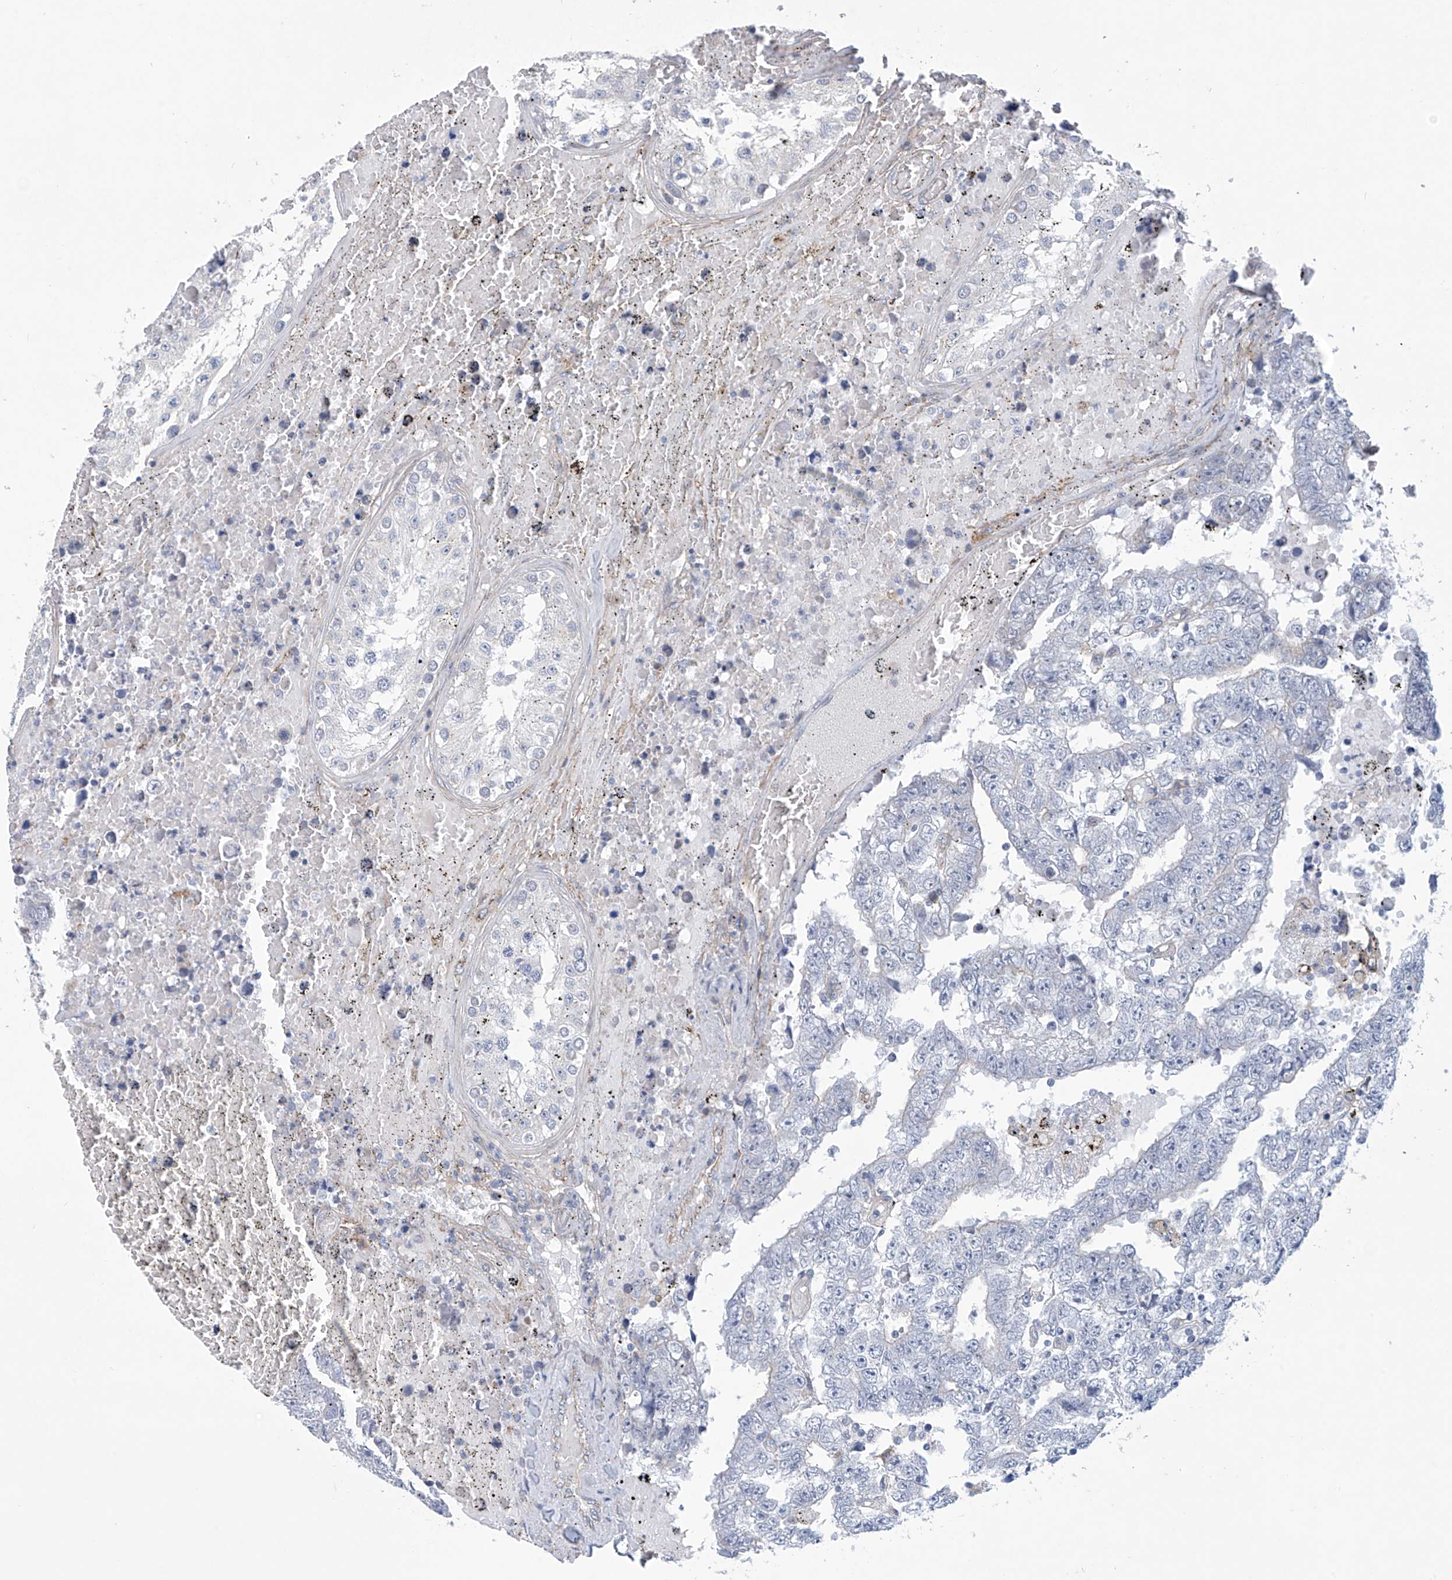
{"staining": {"intensity": "negative", "quantity": "none", "location": "none"}, "tissue": "testis cancer", "cell_type": "Tumor cells", "image_type": "cancer", "snomed": [{"axis": "morphology", "description": "Carcinoma, Embryonal, NOS"}, {"axis": "topography", "description": "Testis"}], "caption": "Protein analysis of embryonal carcinoma (testis) exhibits no significant positivity in tumor cells.", "gene": "ABHD13", "patient": {"sex": "male", "age": 25}}